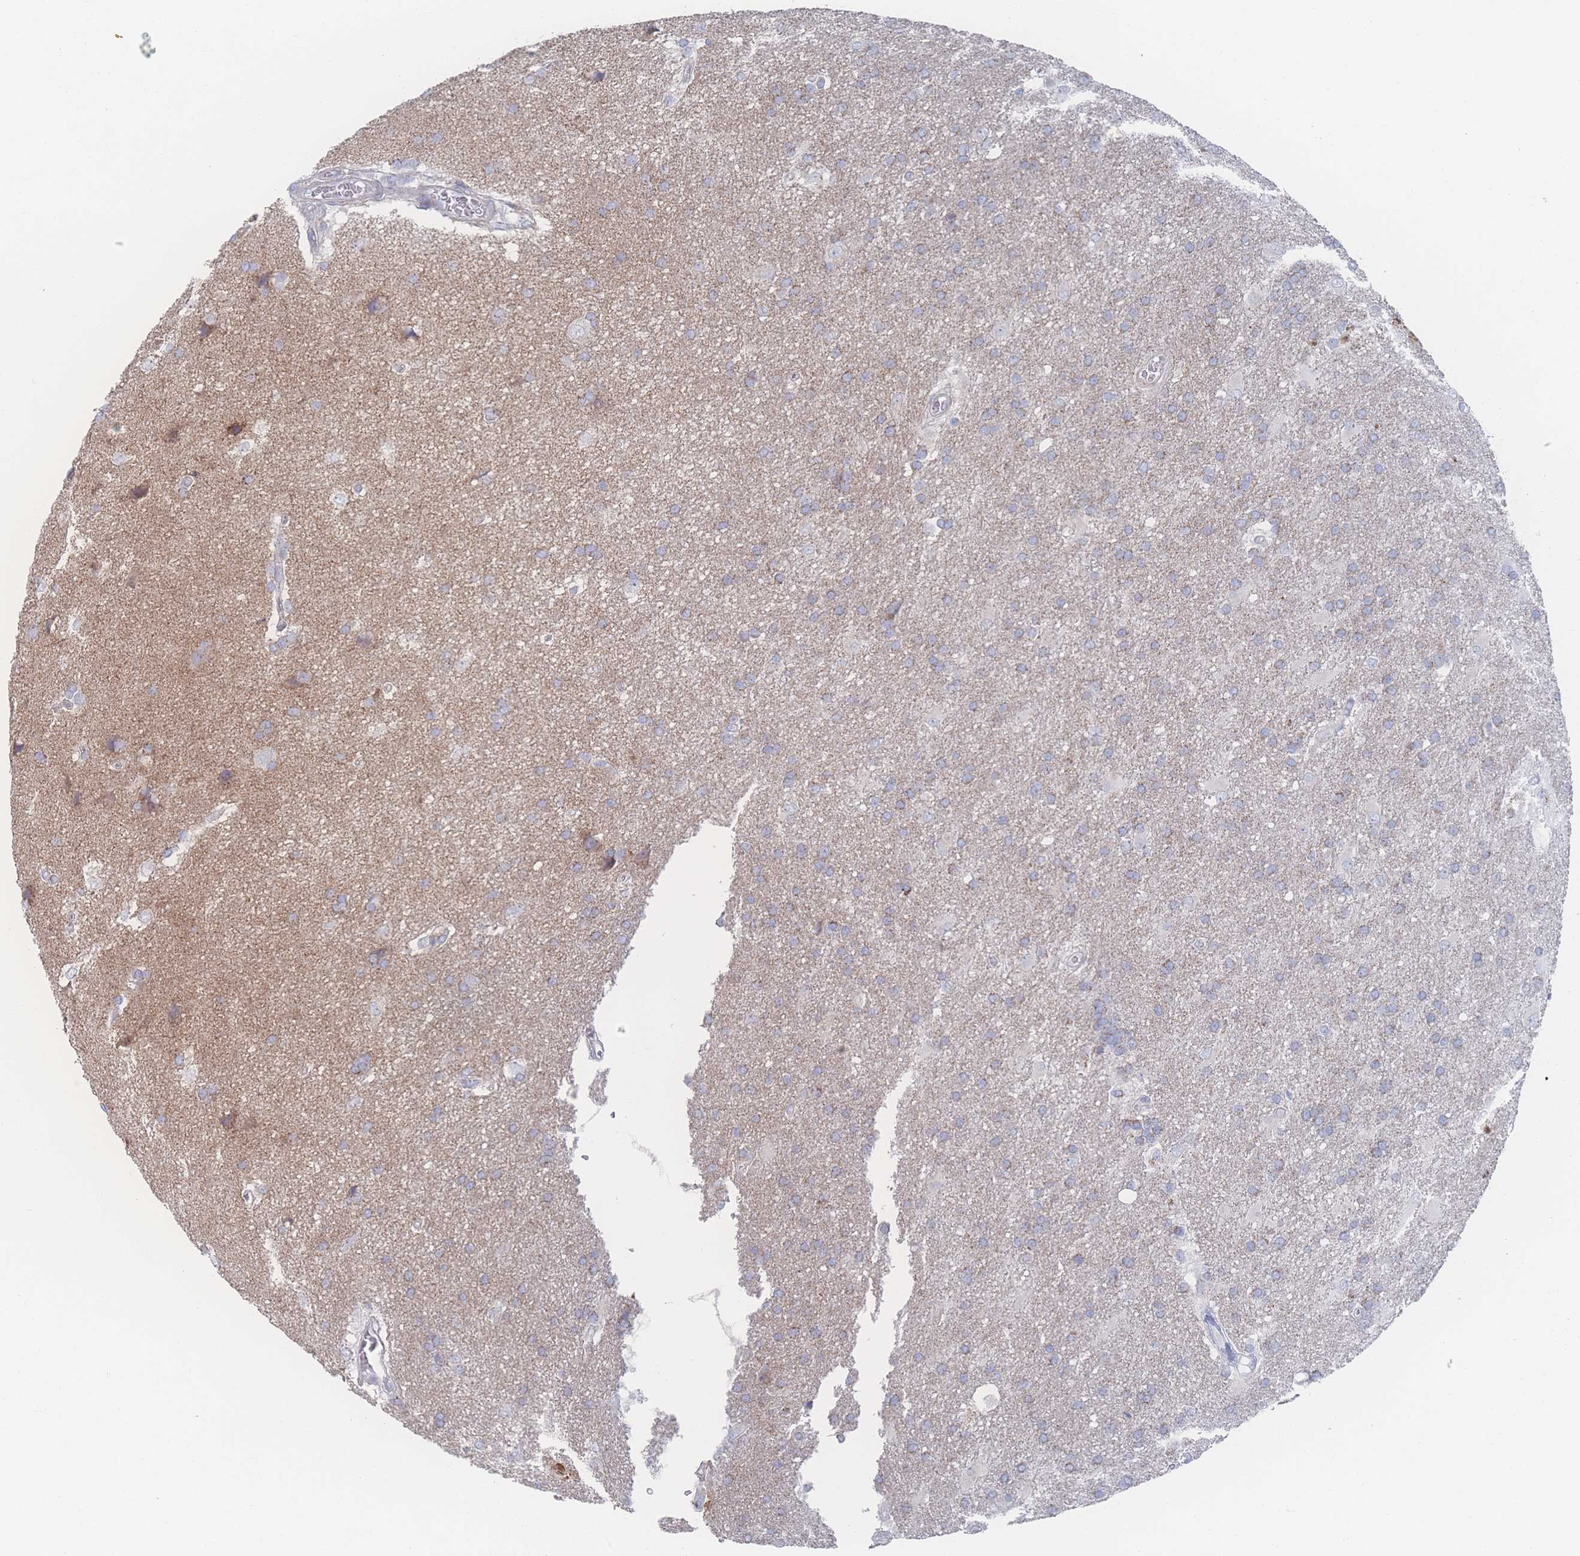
{"staining": {"intensity": "weak", "quantity": "<25%", "location": "cytoplasmic/membranous"}, "tissue": "glioma", "cell_type": "Tumor cells", "image_type": "cancer", "snomed": [{"axis": "morphology", "description": "Glioma, malignant, Low grade"}, {"axis": "topography", "description": "Brain"}], "caption": "Human malignant glioma (low-grade) stained for a protein using IHC reveals no staining in tumor cells.", "gene": "SNPH", "patient": {"sex": "male", "age": 66}}